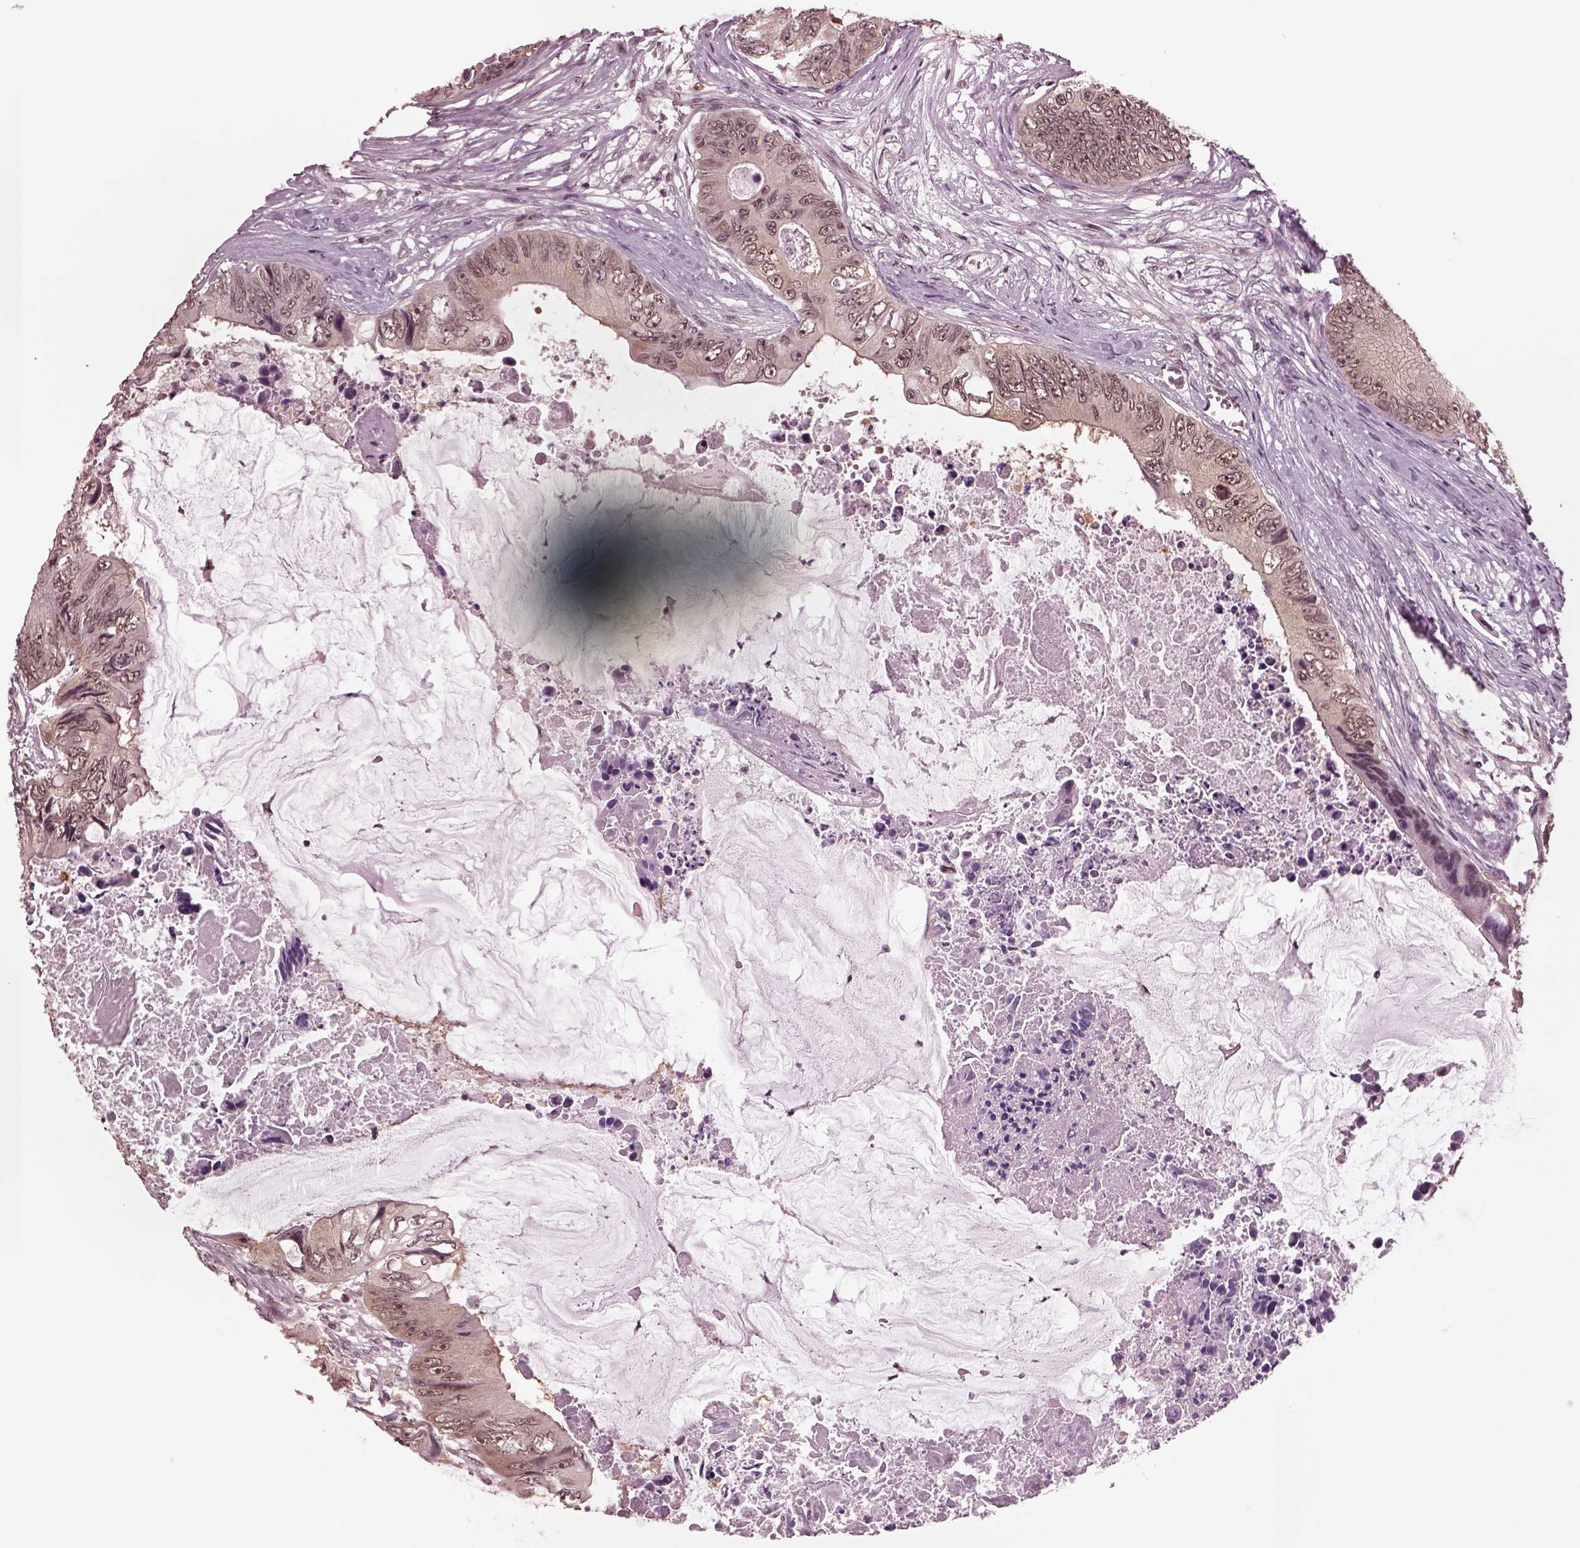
{"staining": {"intensity": "weak", "quantity": "<25%", "location": "cytoplasmic/membranous"}, "tissue": "colorectal cancer", "cell_type": "Tumor cells", "image_type": "cancer", "snomed": [{"axis": "morphology", "description": "Adenocarcinoma, NOS"}, {"axis": "topography", "description": "Rectum"}], "caption": "Image shows no significant protein staining in tumor cells of colorectal cancer (adenocarcinoma).", "gene": "RUVBL2", "patient": {"sex": "male", "age": 63}}